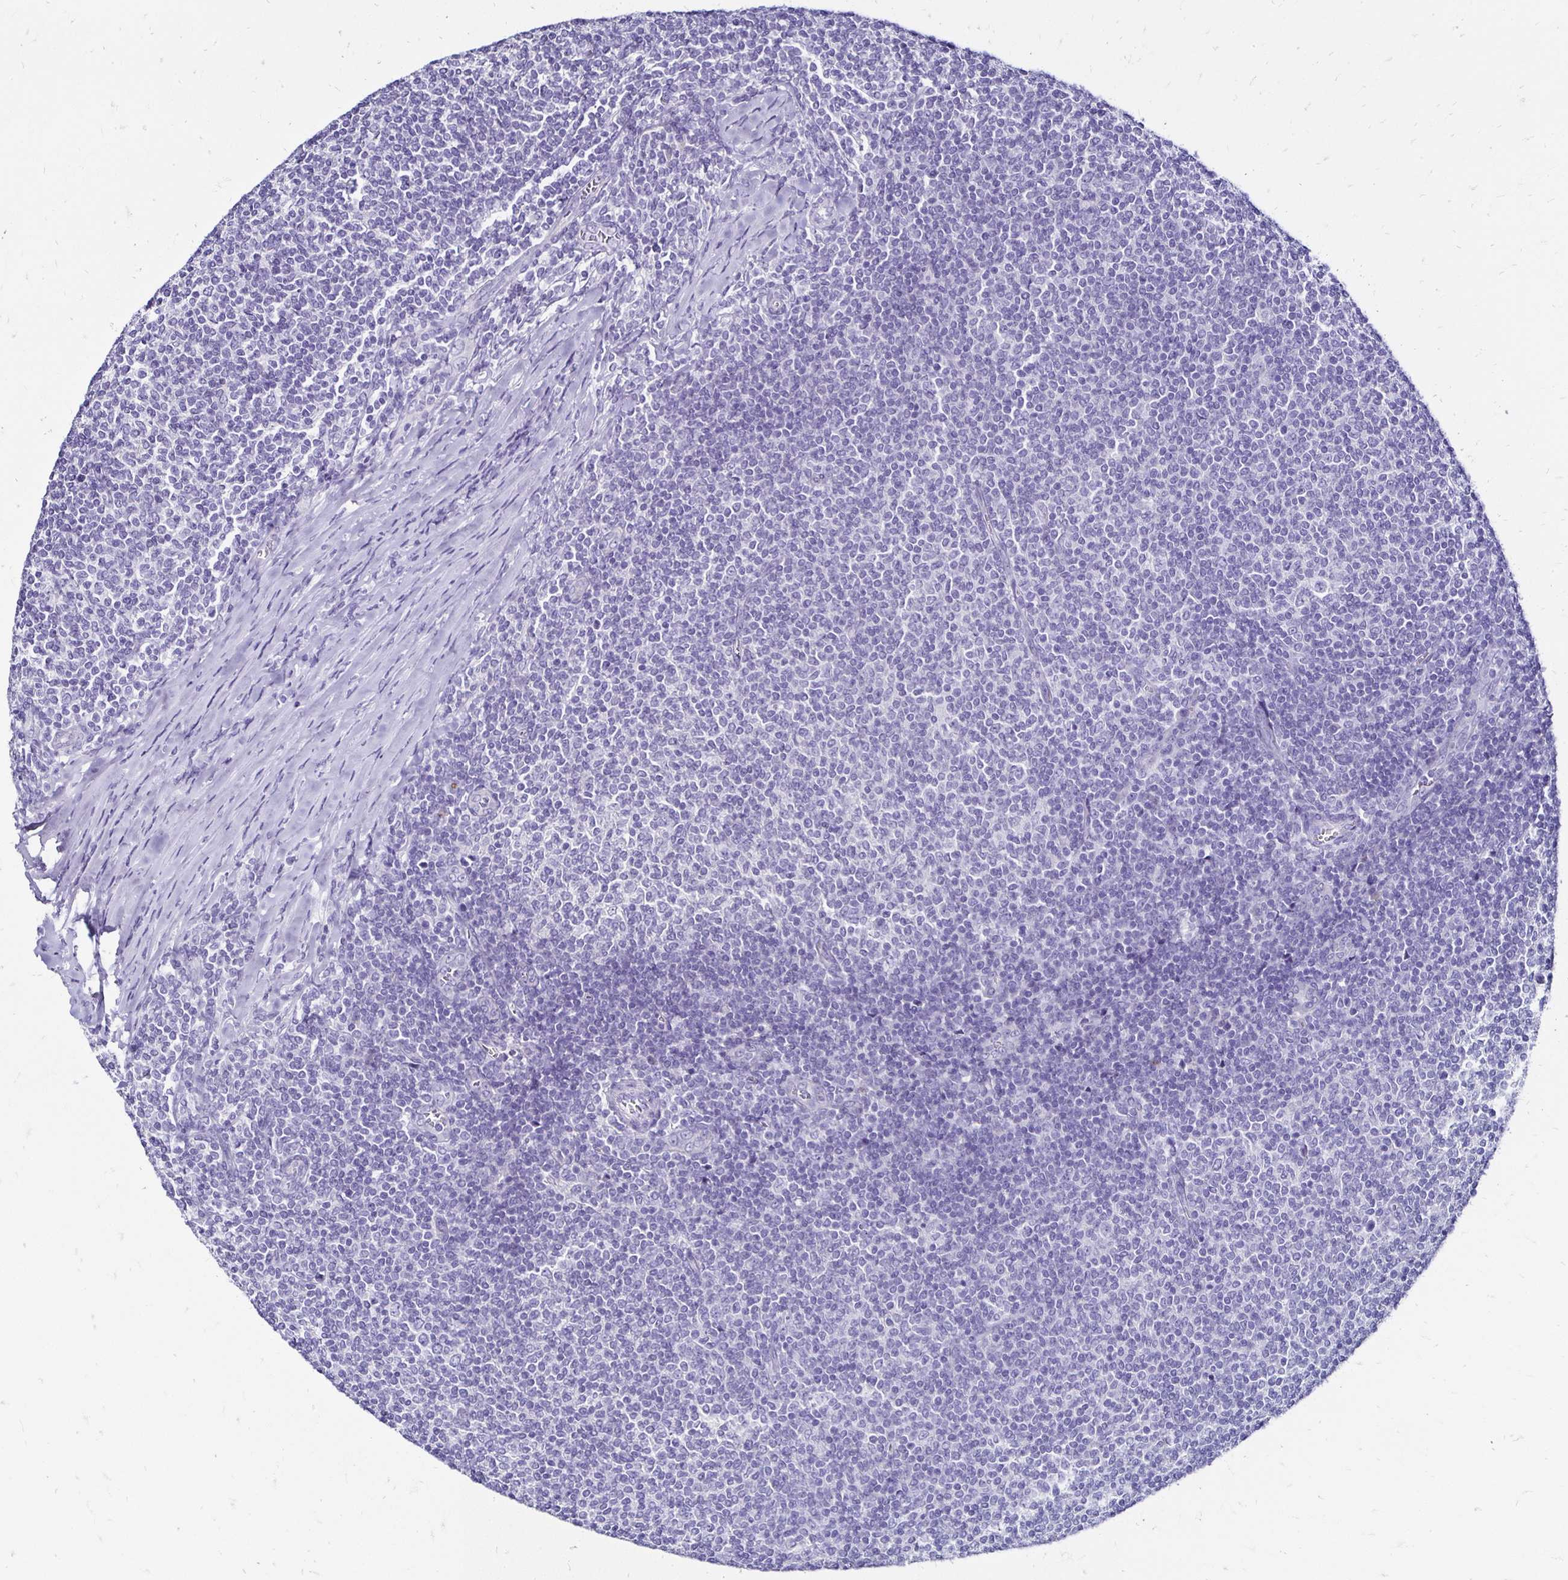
{"staining": {"intensity": "negative", "quantity": "none", "location": "none"}, "tissue": "lymphoma", "cell_type": "Tumor cells", "image_type": "cancer", "snomed": [{"axis": "morphology", "description": "Malignant lymphoma, non-Hodgkin's type, Low grade"}, {"axis": "topography", "description": "Lymph node"}], "caption": "The image shows no staining of tumor cells in malignant lymphoma, non-Hodgkin's type (low-grade).", "gene": "KCNT1", "patient": {"sex": "male", "age": 52}}